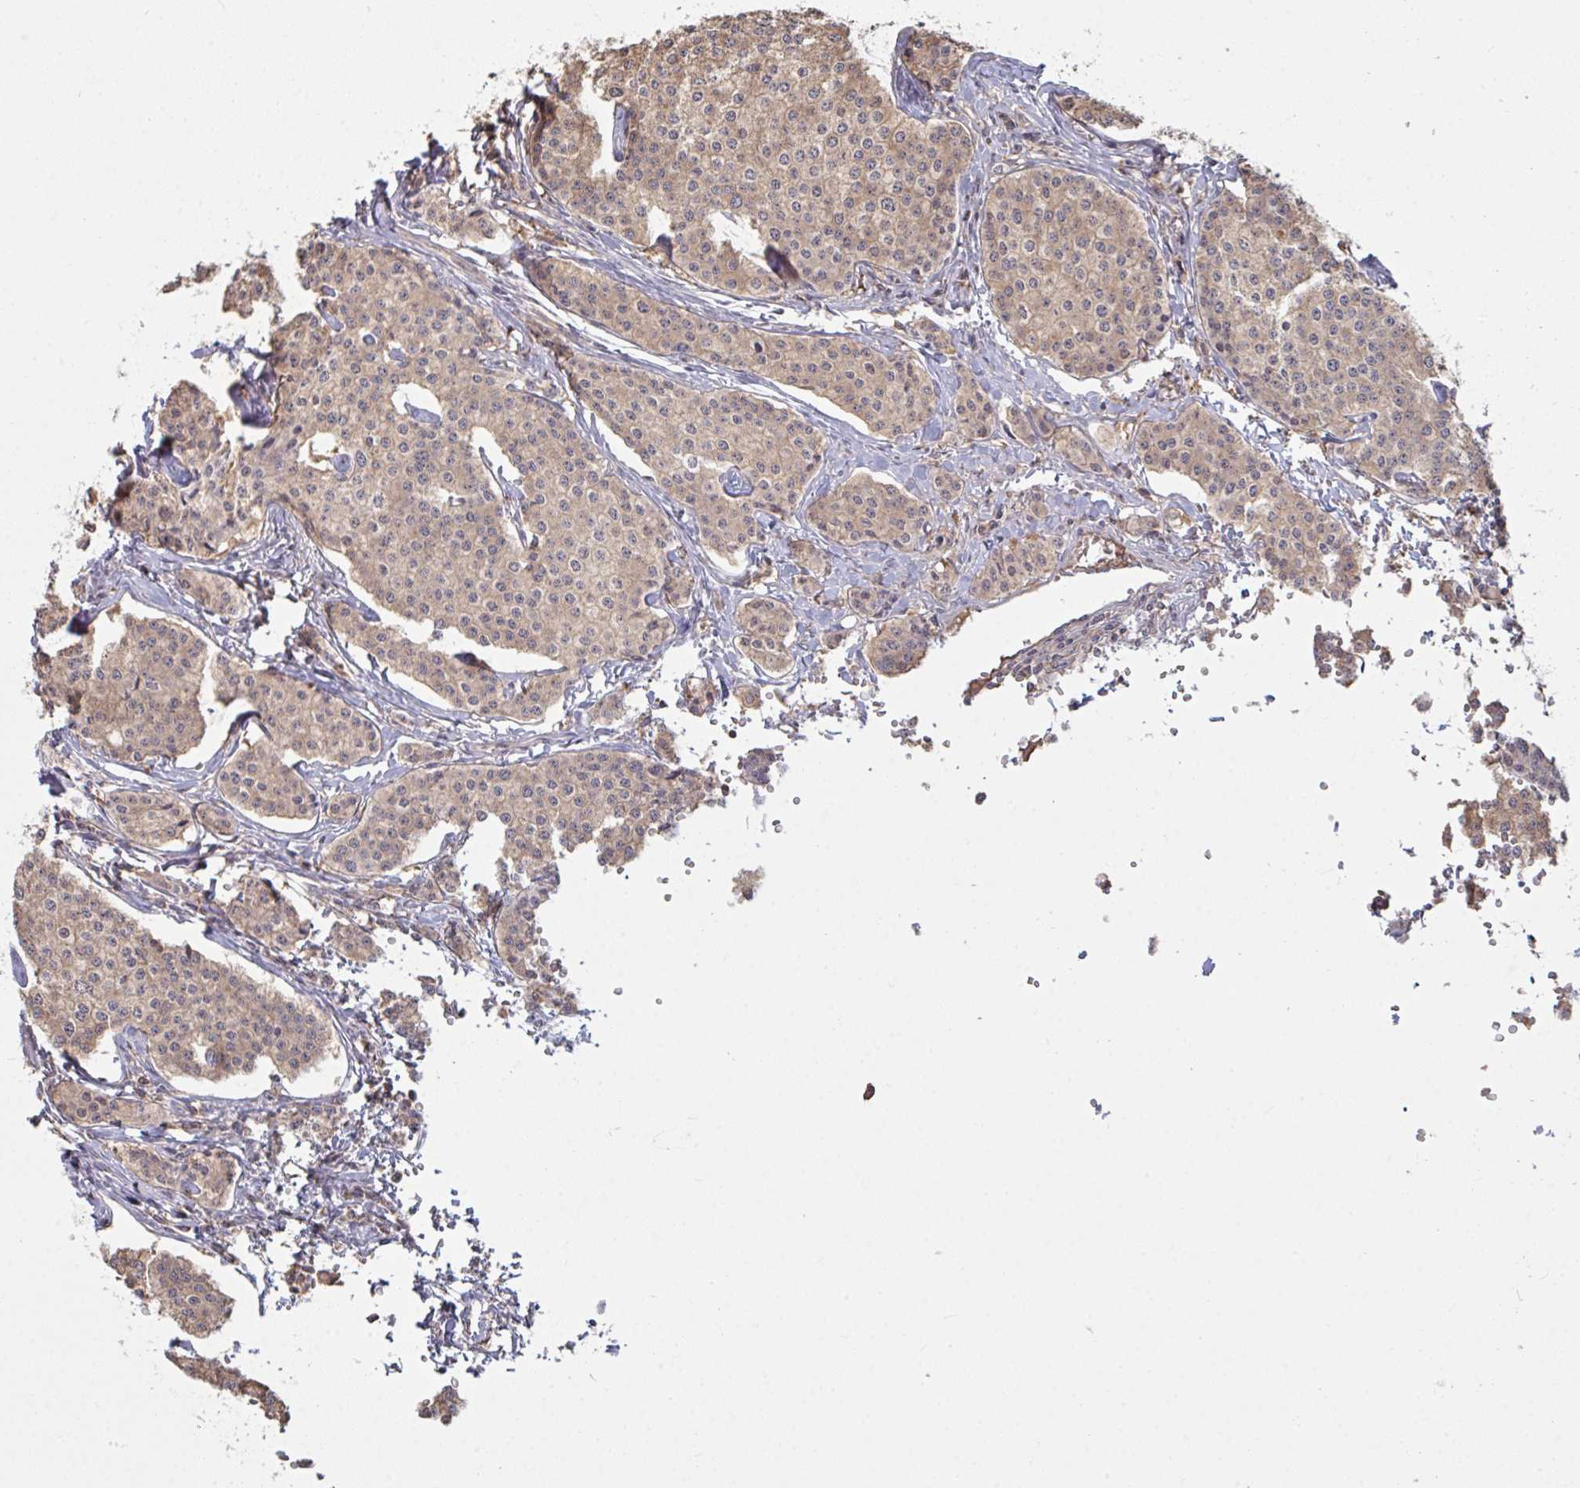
{"staining": {"intensity": "weak", "quantity": ">75%", "location": "cytoplasmic/membranous"}, "tissue": "carcinoid", "cell_type": "Tumor cells", "image_type": "cancer", "snomed": [{"axis": "morphology", "description": "Carcinoid, malignant, NOS"}, {"axis": "topography", "description": "Small intestine"}], "caption": "A histopathology image showing weak cytoplasmic/membranous expression in approximately >75% of tumor cells in carcinoid, as visualized by brown immunohistochemical staining.", "gene": "TTC9C", "patient": {"sex": "female", "age": 64}}